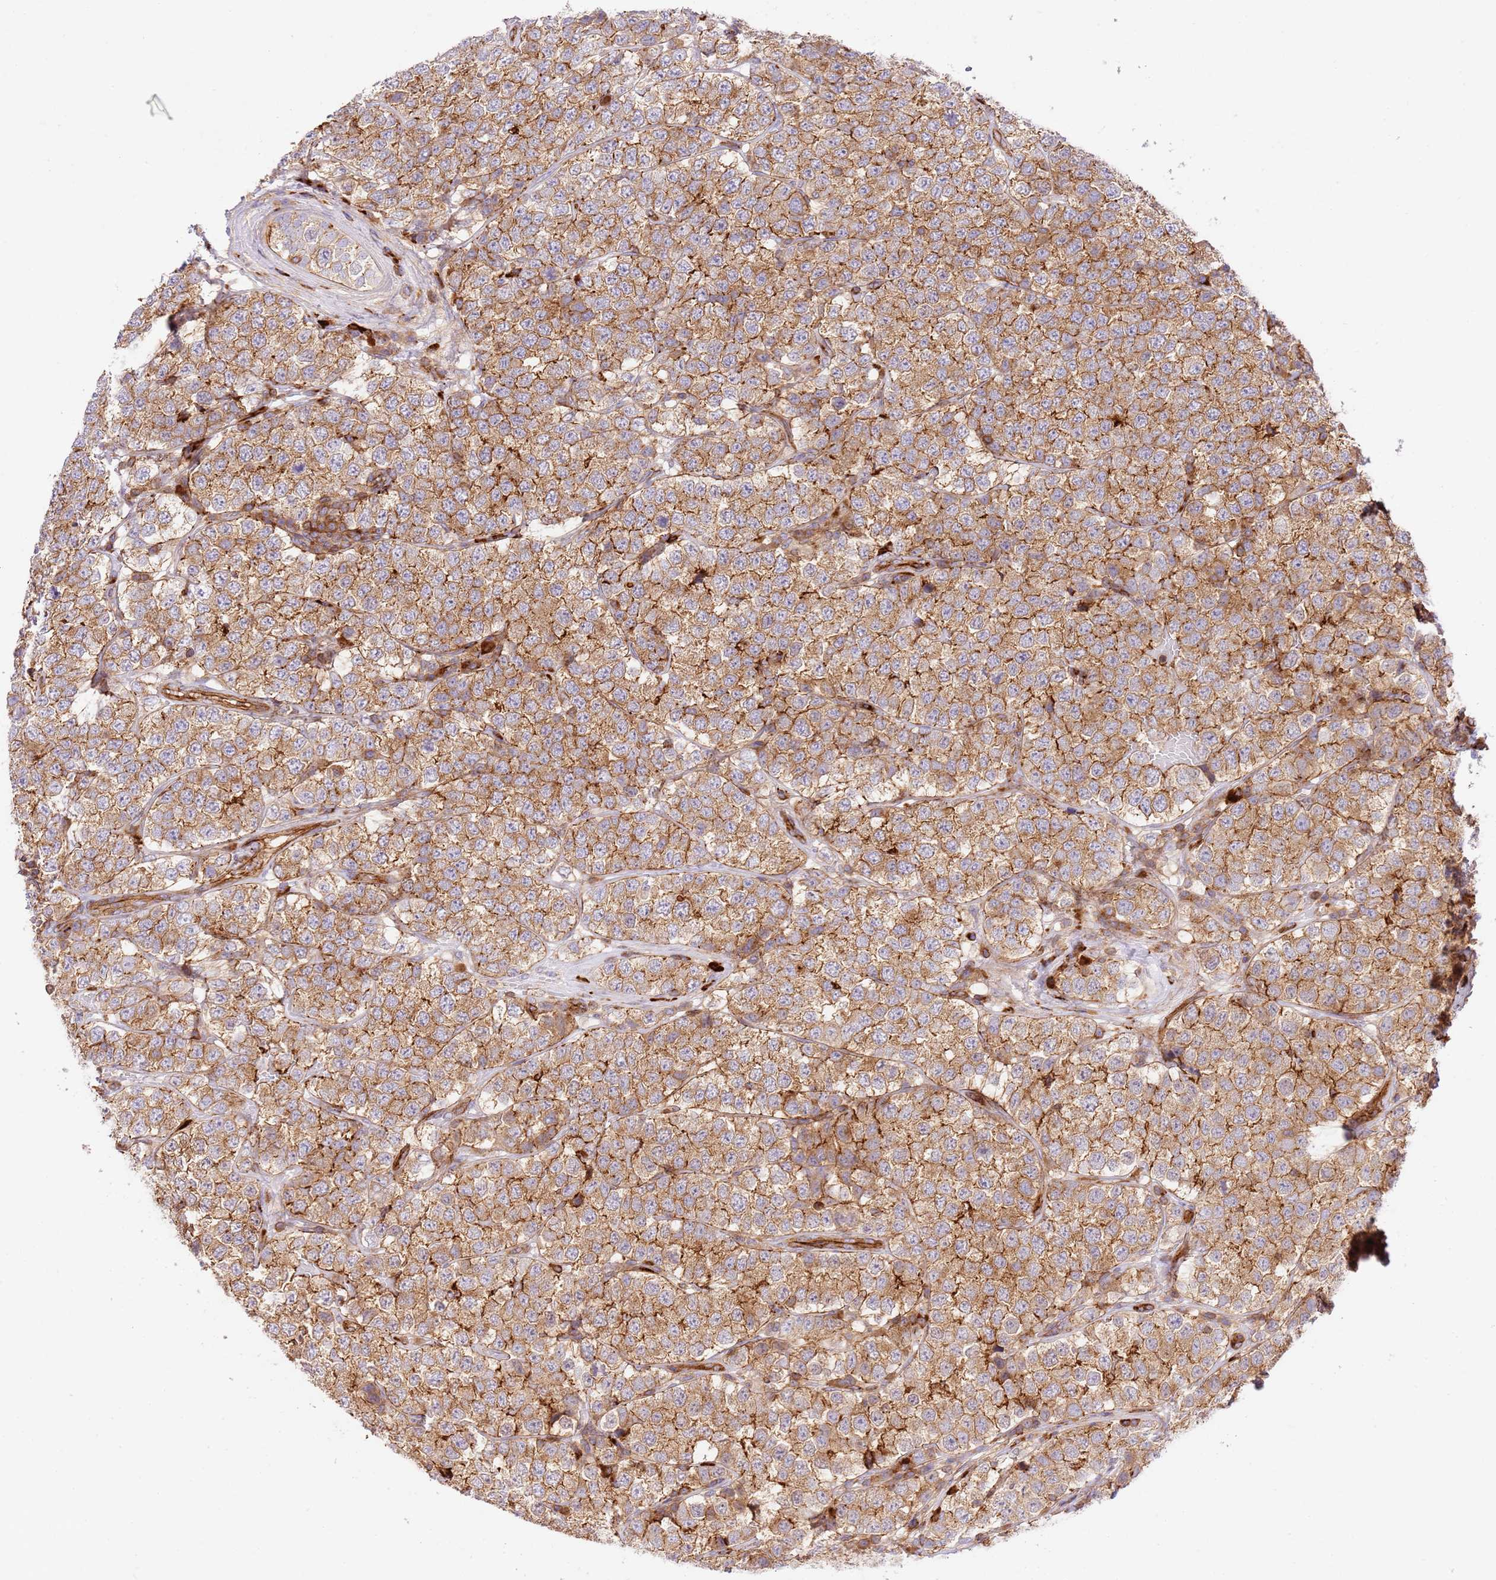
{"staining": {"intensity": "moderate", "quantity": ">75%", "location": "cytoplasmic/membranous"}, "tissue": "testis cancer", "cell_type": "Tumor cells", "image_type": "cancer", "snomed": [{"axis": "morphology", "description": "Seminoma, NOS"}, {"axis": "topography", "description": "Testis"}], "caption": "Seminoma (testis) stained for a protein (brown) shows moderate cytoplasmic/membranous positive staining in about >75% of tumor cells.", "gene": "EFCAB8", "patient": {"sex": "male", "age": 34}}